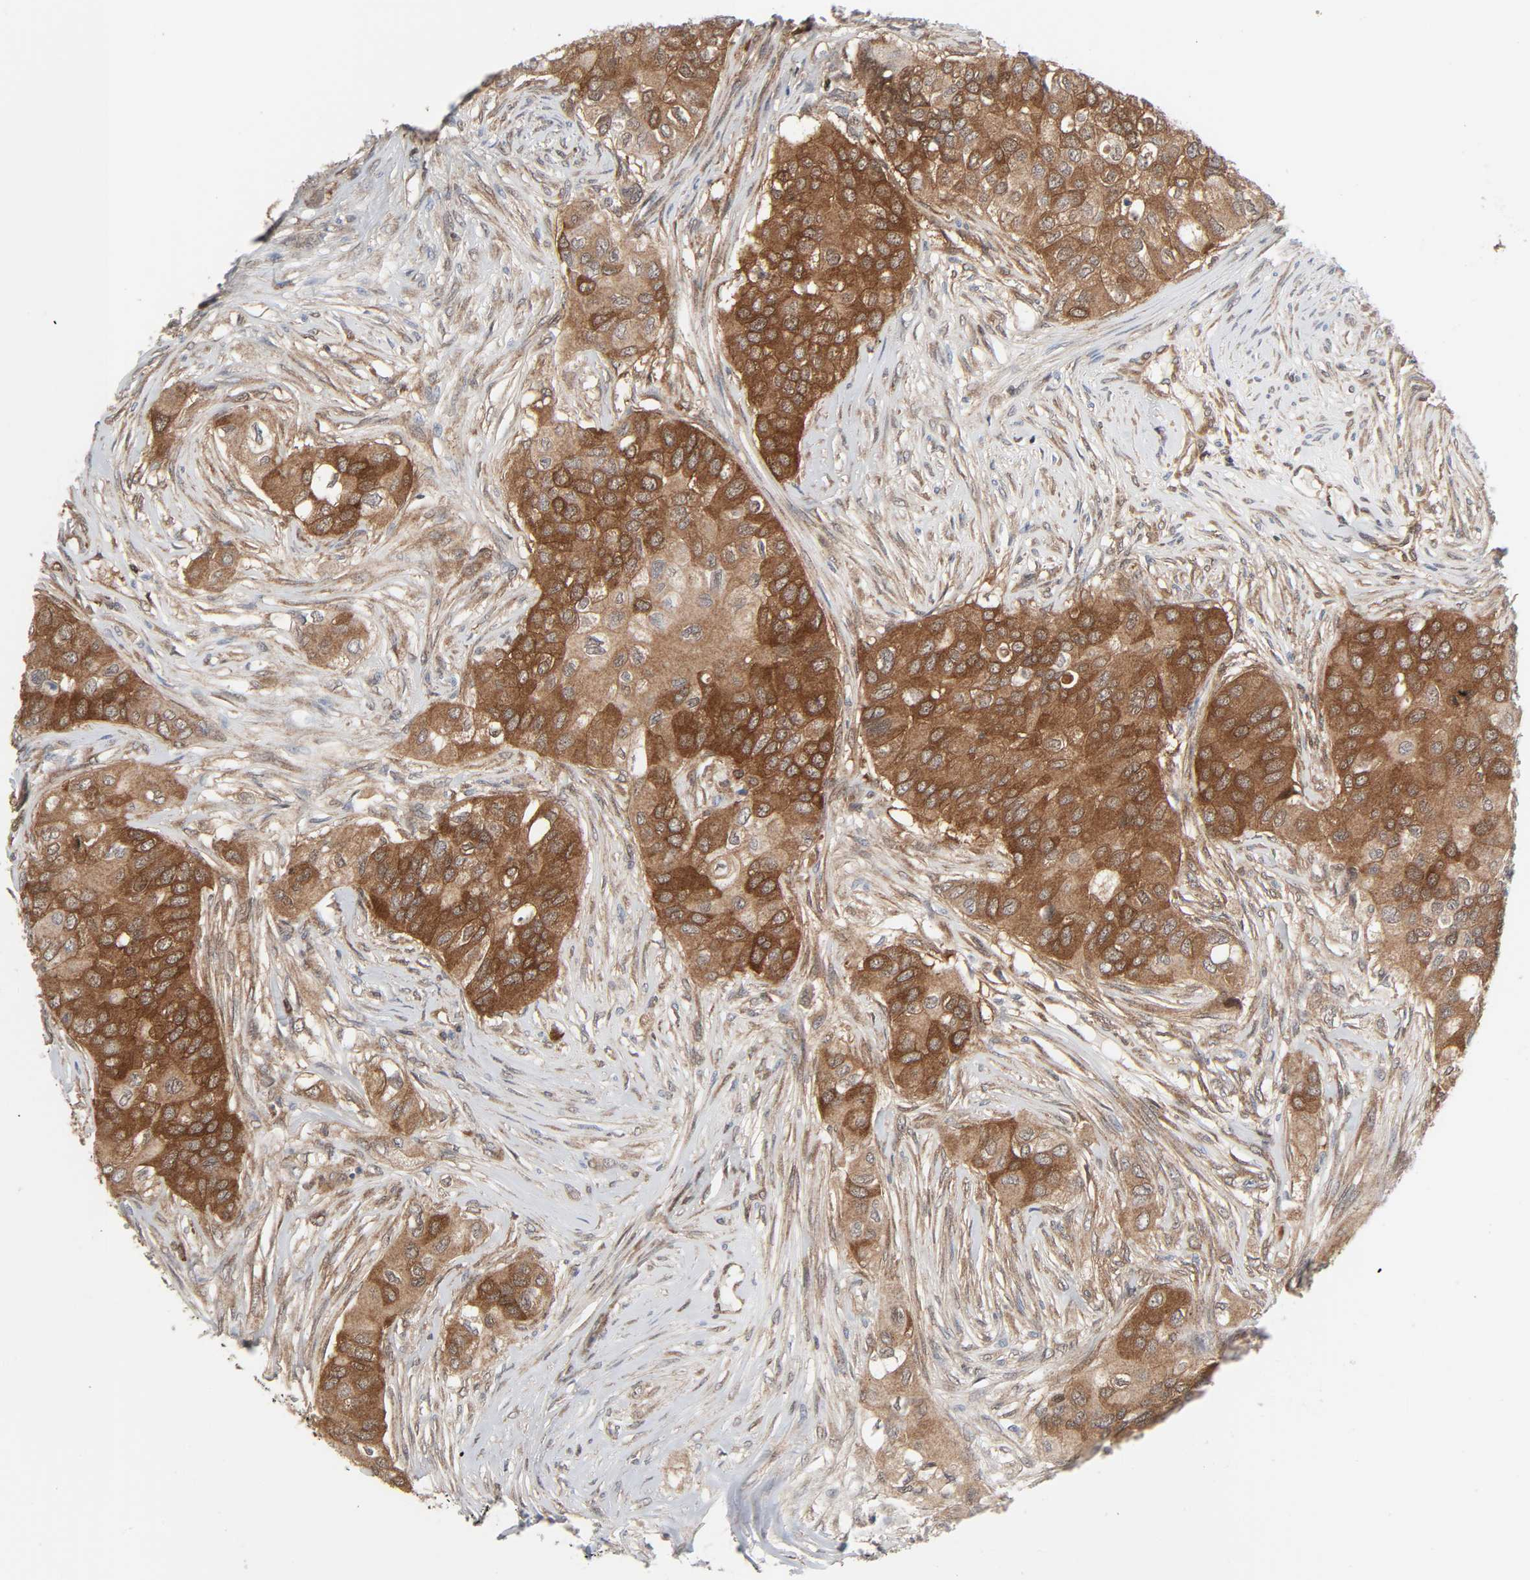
{"staining": {"intensity": "moderate", "quantity": ">75%", "location": "cytoplasmic/membranous"}, "tissue": "breast cancer", "cell_type": "Tumor cells", "image_type": "cancer", "snomed": [{"axis": "morphology", "description": "Normal tissue, NOS"}, {"axis": "morphology", "description": "Duct carcinoma"}, {"axis": "topography", "description": "Breast"}], "caption": "A histopathology image showing moderate cytoplasmic/membranous staining in approximately >75% of tumor cells in breast cancer (infiltrating ductal carcinoma), as visualized by brown immunohistochemical staining.", "gene": "GSK3A", "patient": {"sex": "female", "age": 49}}